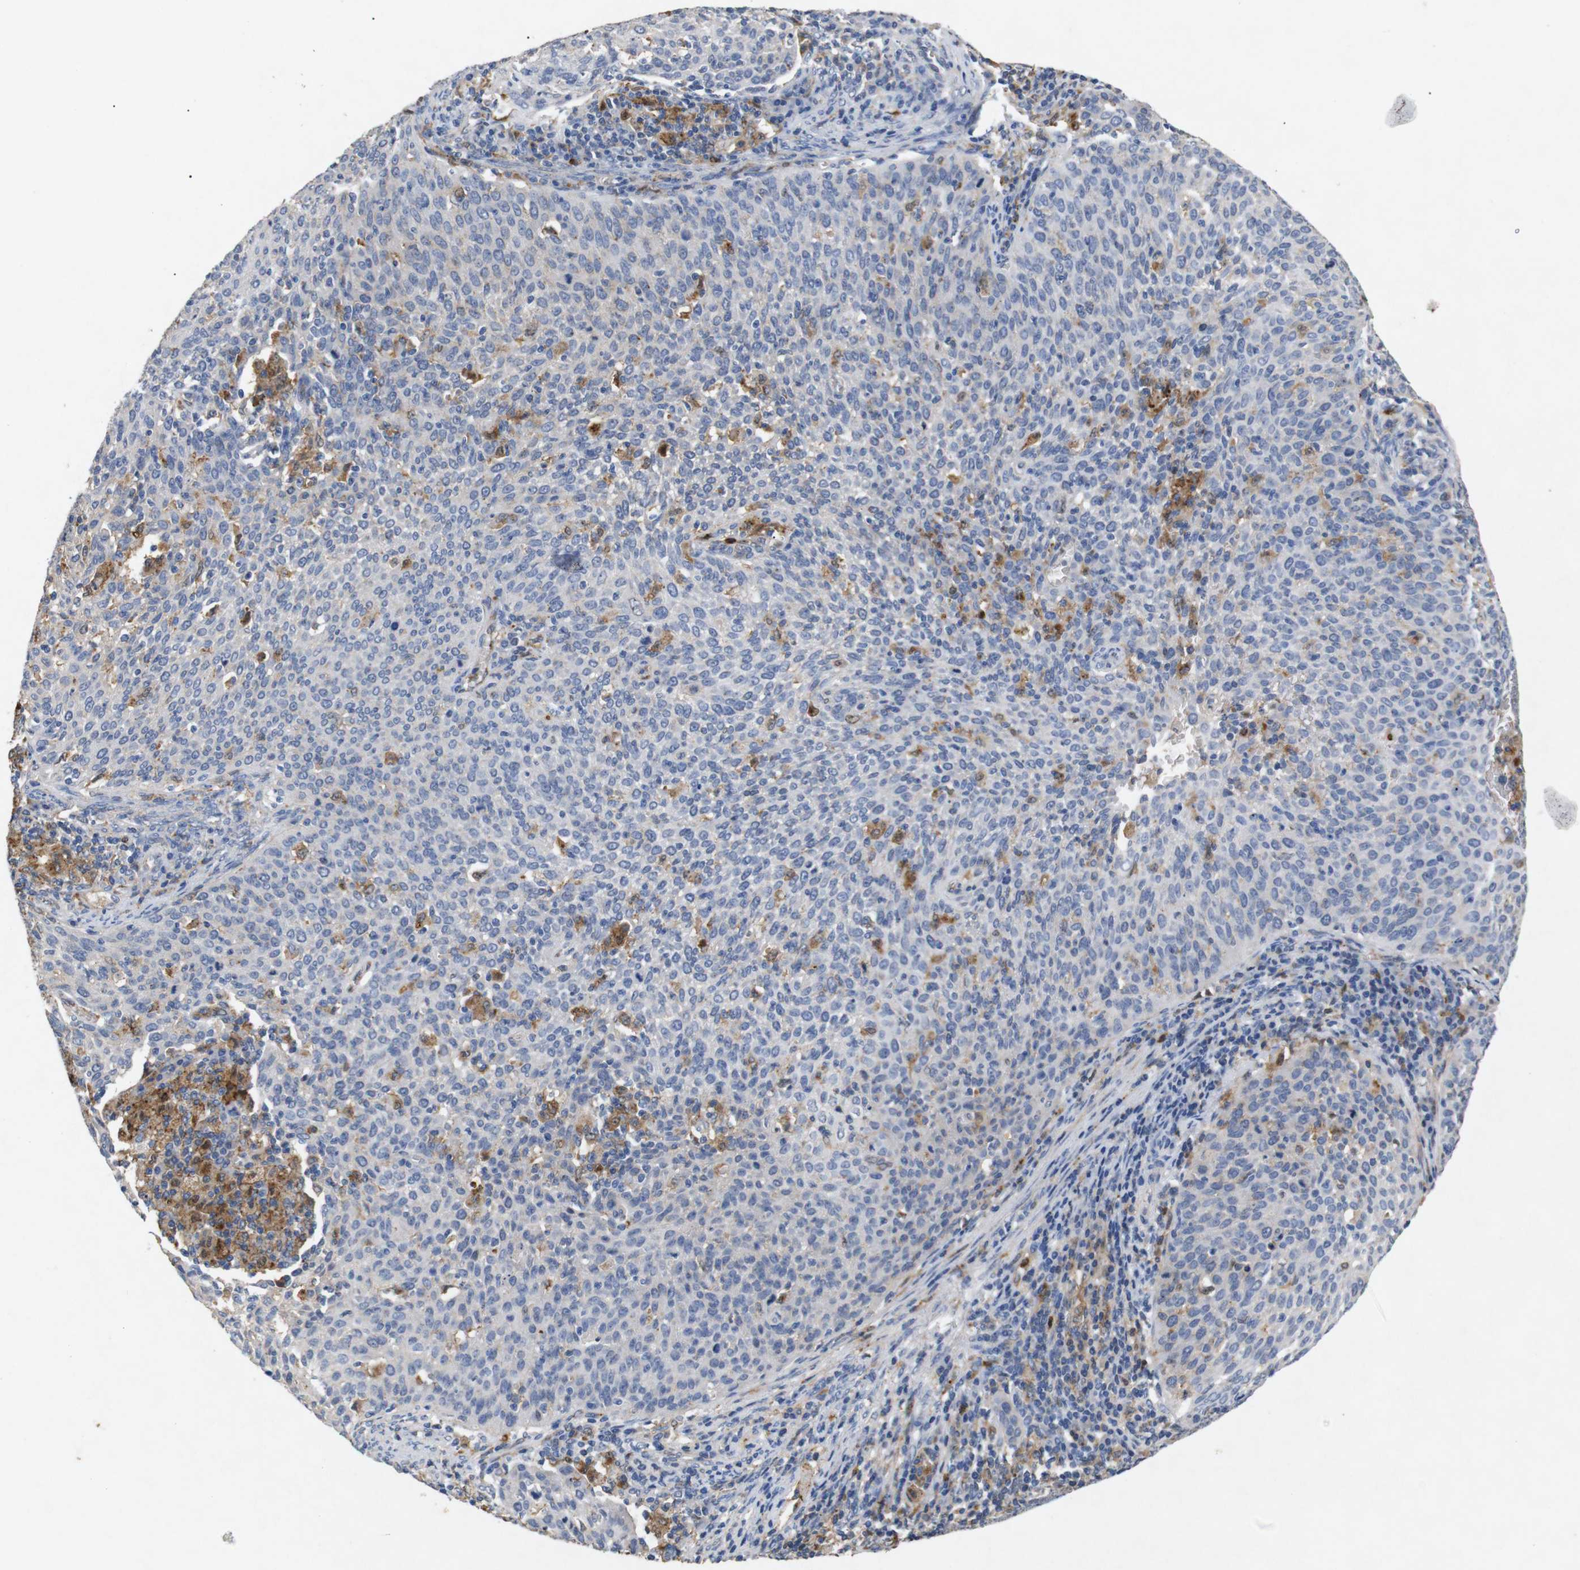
{"staining": {"intensity": "moderate", "quantity": "<25%", "location": "cytoplasmic/membranous"}, "tissue": "cervical cancer", "cell_type": "Tumor cells", "image_type": "cancer", "snomed": [{"axis": "morphology", "description": "Squamous cell carcinoma, NOS"}, {"axis": "topography", "description": "Cervix"}], "caption": "Cervical cancer (squamous cell carcinoma) stained for a protein exhibits moderate cytoplasmic/membranous positivity in tumor cells.", "gene": "SDCBP", "patient": {"sex": "female", "age": 38}}